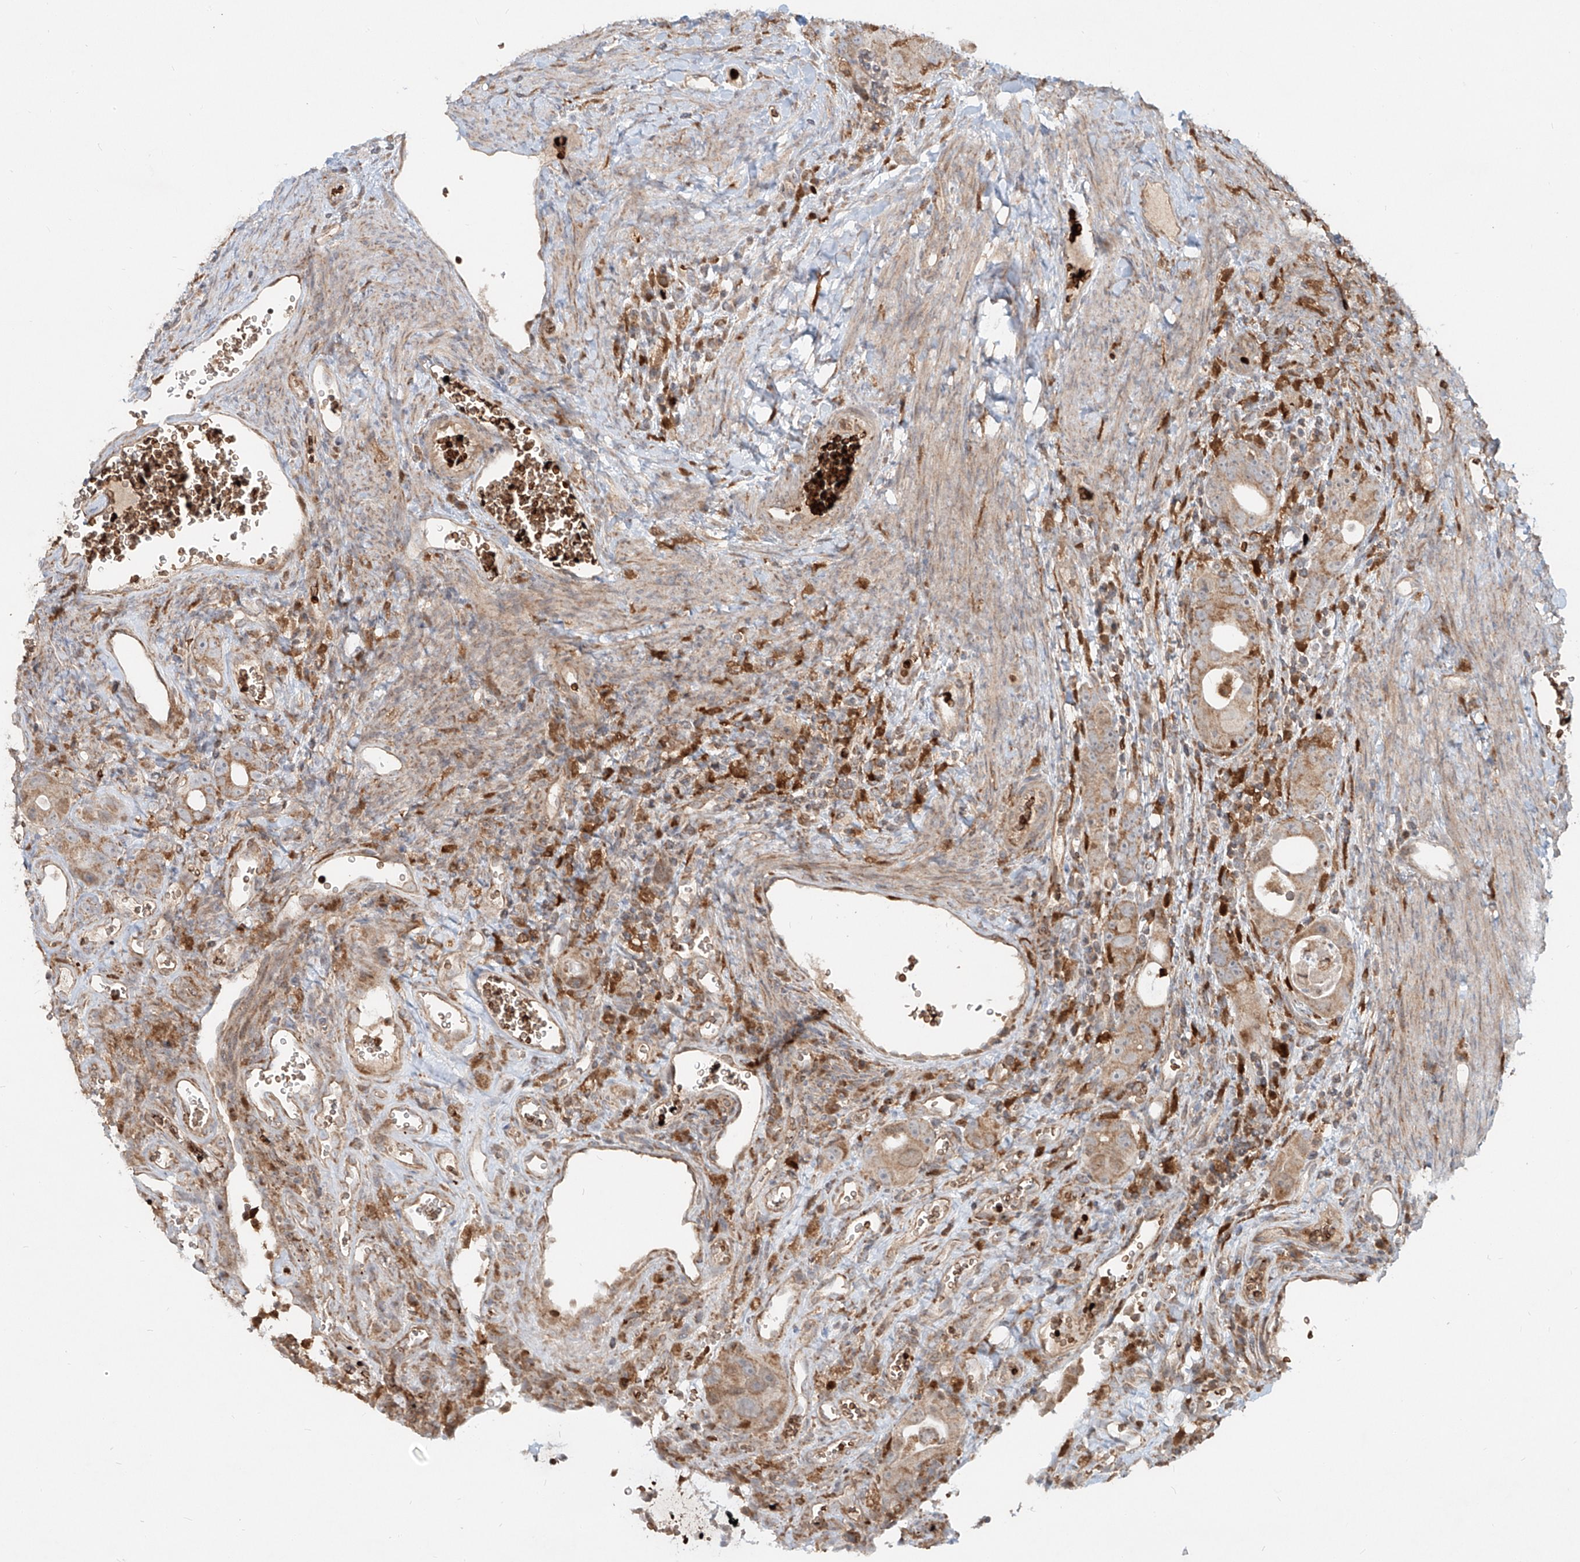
{"staining": {"intensity": "weak", "quantity": ">75%", "location": "cytoplasmic/membranous"}, "tissue": "colorectal cancer", "cell_type": "Tumor cells", "image_type": "cancer", "snomed": [{"axis": "morphology", "description": "Adenocarcinoma, NOS"}, {"axis": "topography", "description": "Rectum"}], "caption": "Tumor cells display weak cytoplasmic/membranous positivity in about >75% of cells in colorectal cancer (adenocarcinoma). Nuclei are stained in blue.", "gene": "FGD2", "patient": {"sex": "male", "age": 59}}